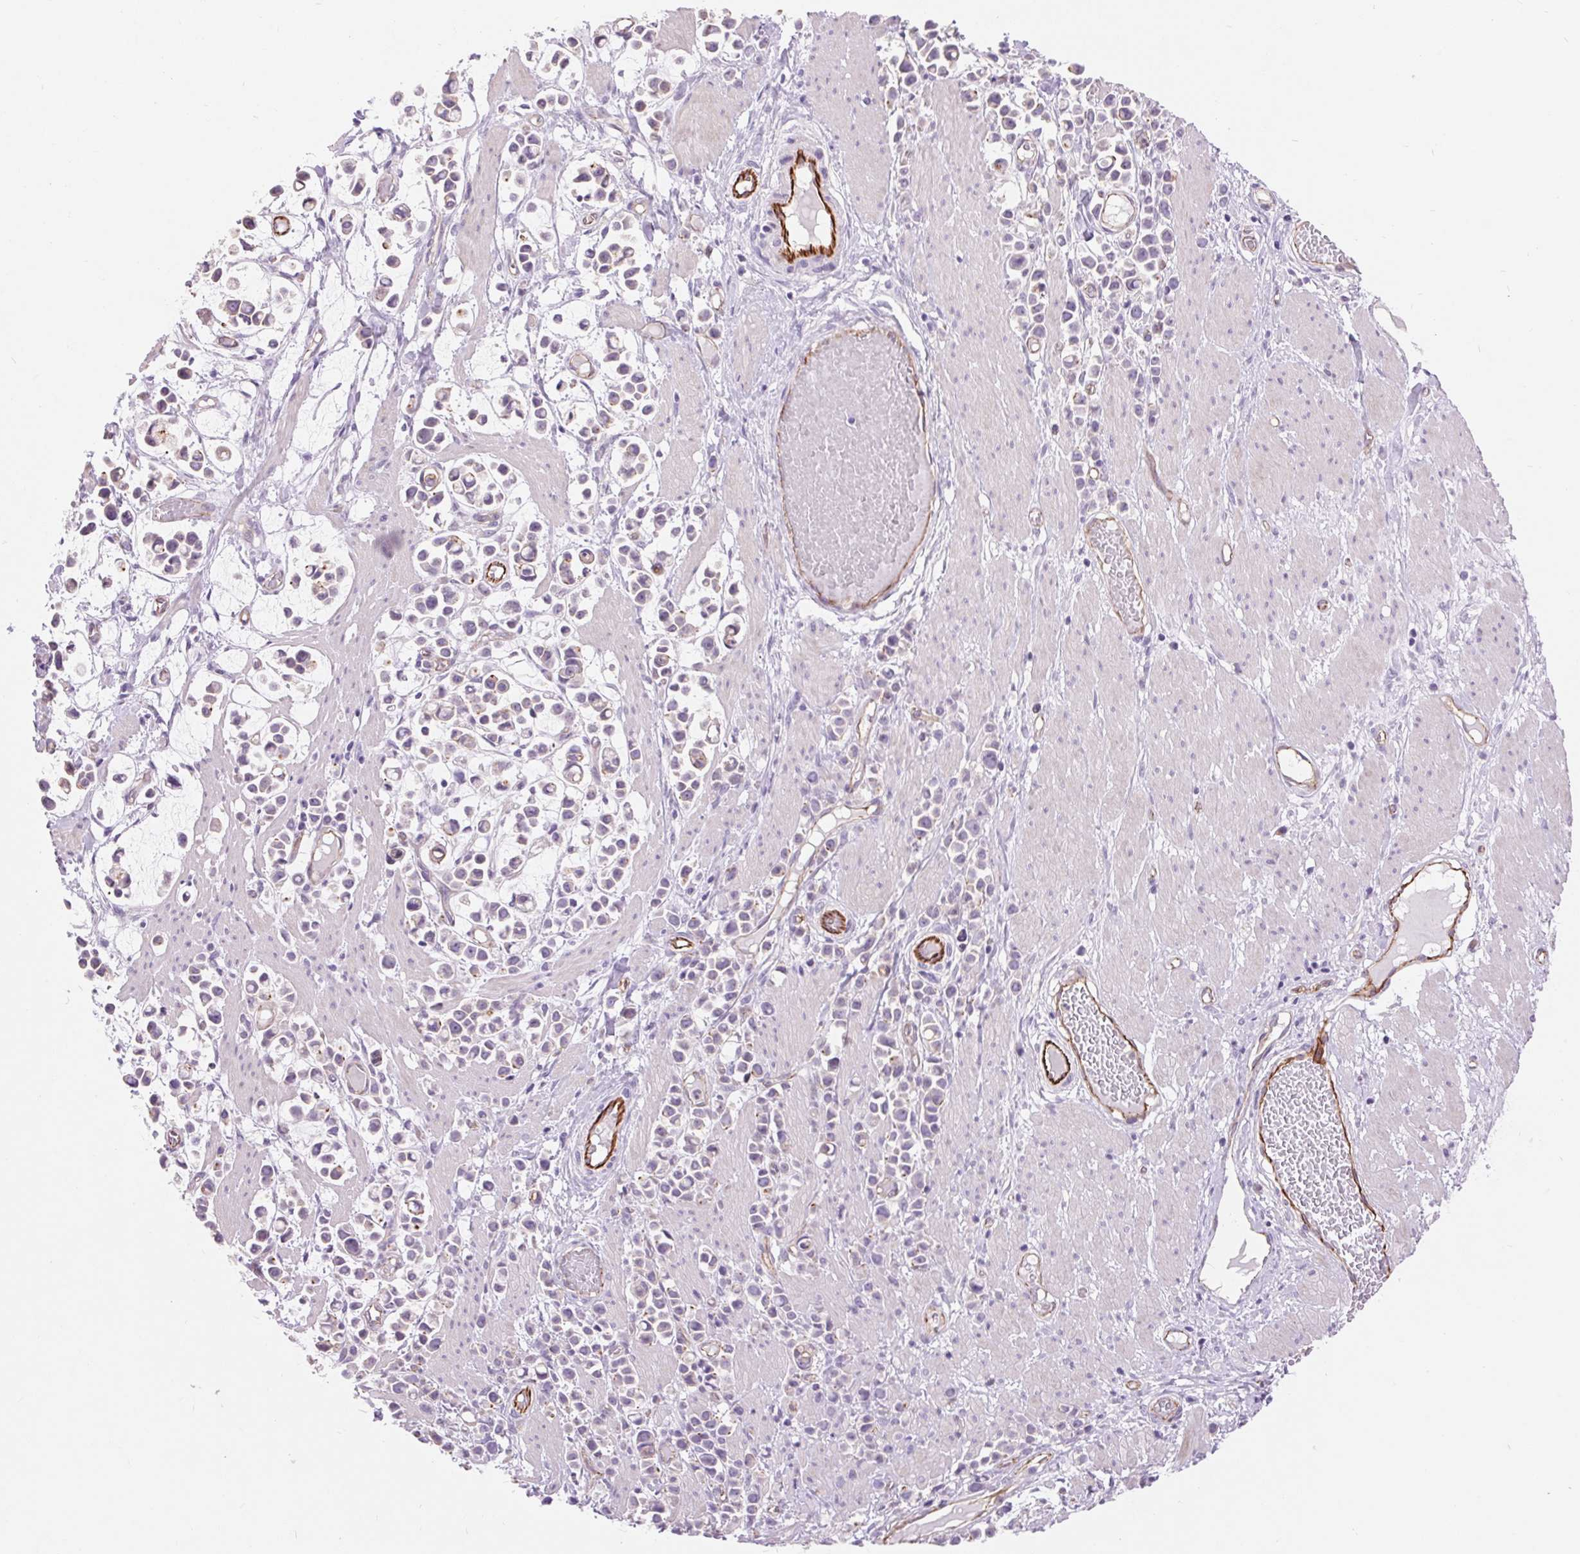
{"staining": {"intensity": "negative", "quantity": "none", "location": "none"}, "tissue": "stomach cancer", "cell_type": "Tumor cells", "image_type": "cancer", "snomed": [{"axis": "morphology", "description": "Adenocarcinoma, NOS"}, {"axis": "topography", "description": "Stomach"}], "caption": "Micrograph shows no protein expression in tumor cells of stomach adenocarcinoma tissue.", "gene": "DIXDC1", "patient": {"sex": "male", "age": 82}}